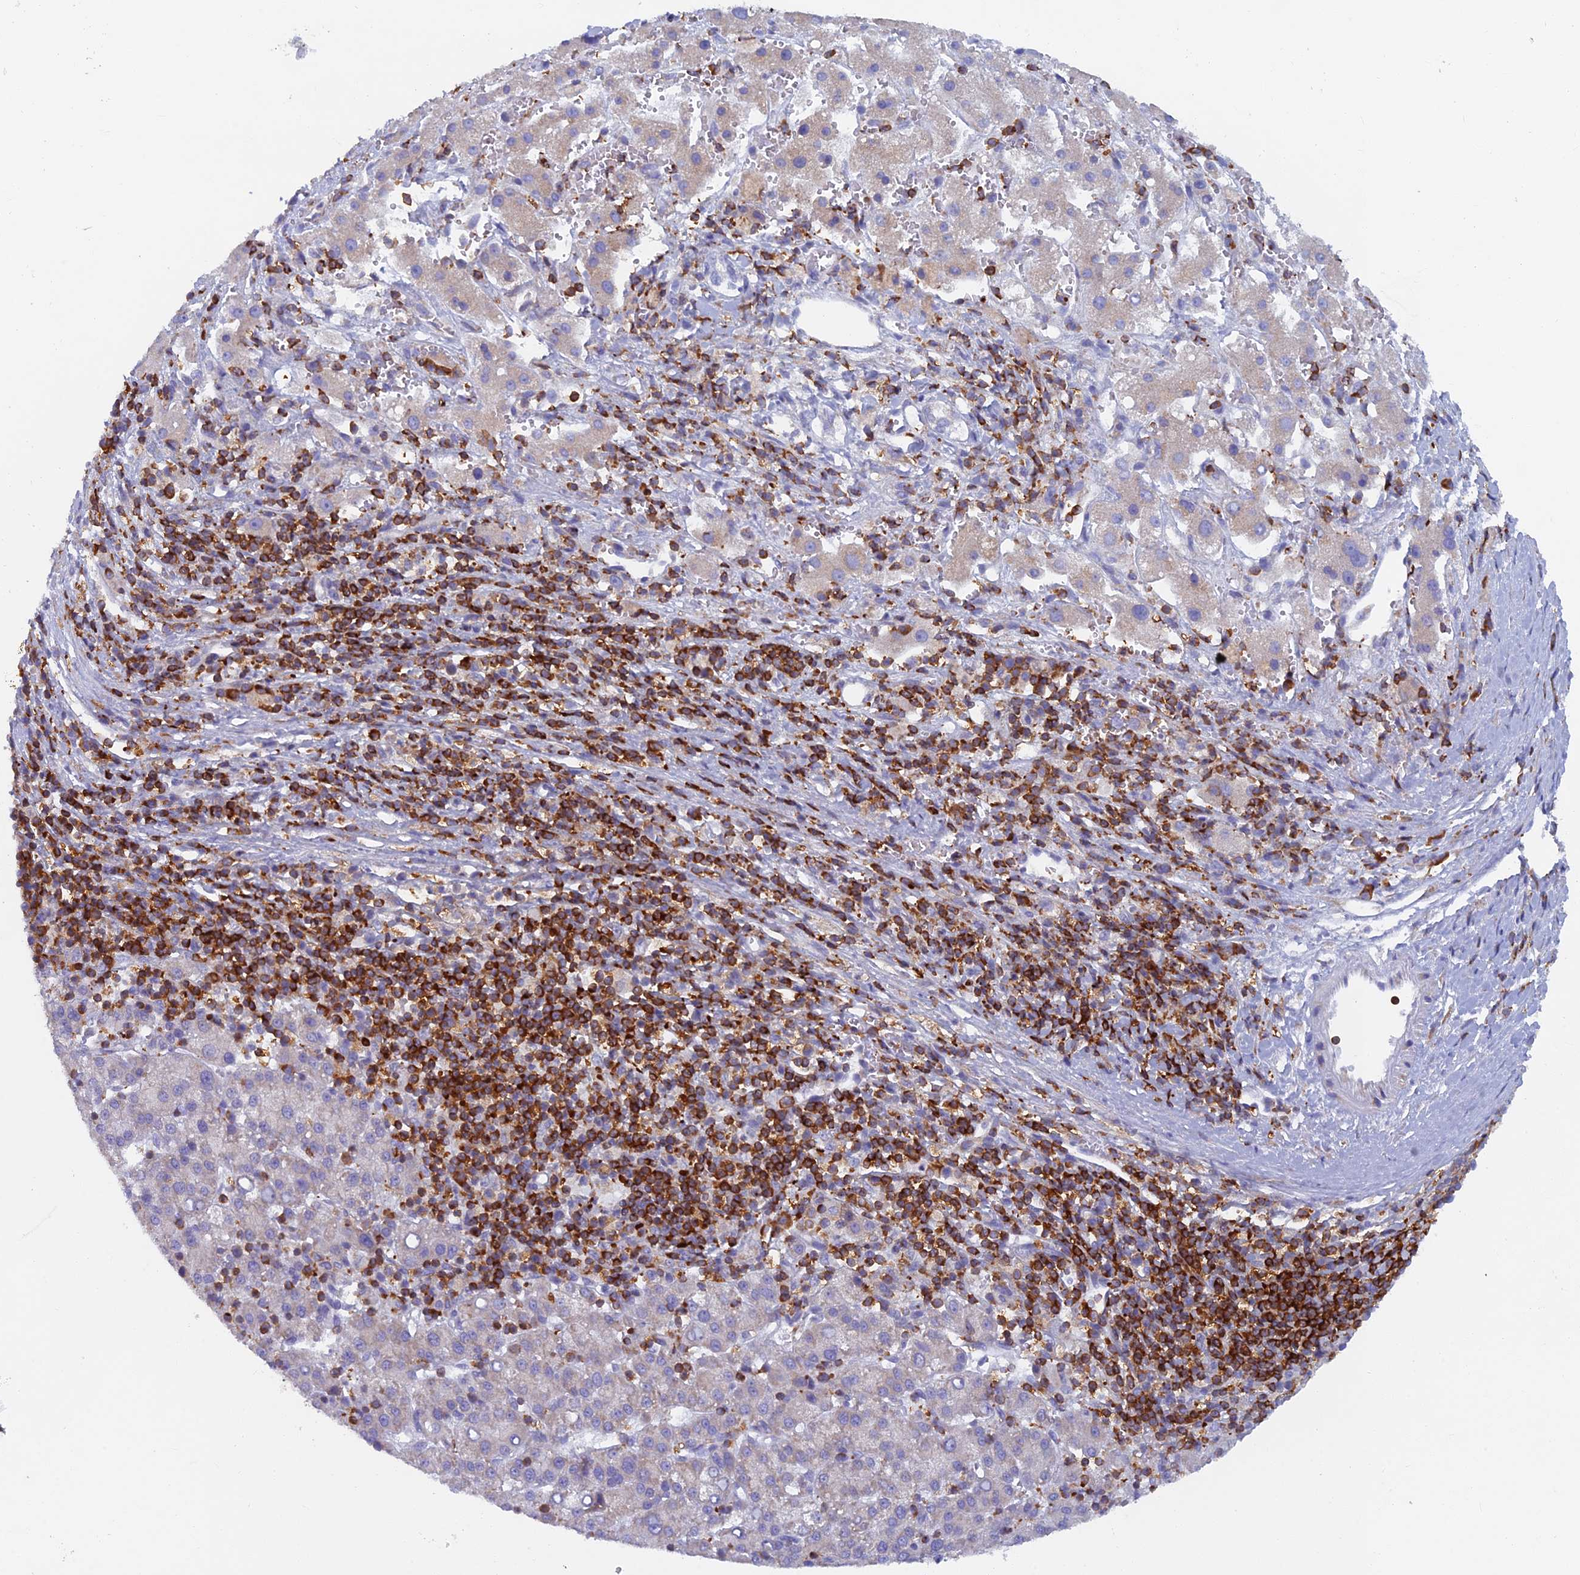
{"staining": {"intensity": "weak", "quantity": "25%-75%", "location": "cytoplasmic/membranous"}, "tissue": "liver cancer", "cell_type": "Tumor cells", "image_type": "cancer", "snomed": [{"axis": "morphology", "description": "Carcinoma, Hepatocellular, NOS"}, {"axis": "topography", "description": "Liver"}], "caption": "Immunohistochemistry of liver hepatocellular carcinoma shows low levels of weak cytoplasmic/membranous staining in approximately 25%-75% of tumor cells.", "gene": "ABI3BP", "patient": {"sex": "female", "age": 58}}